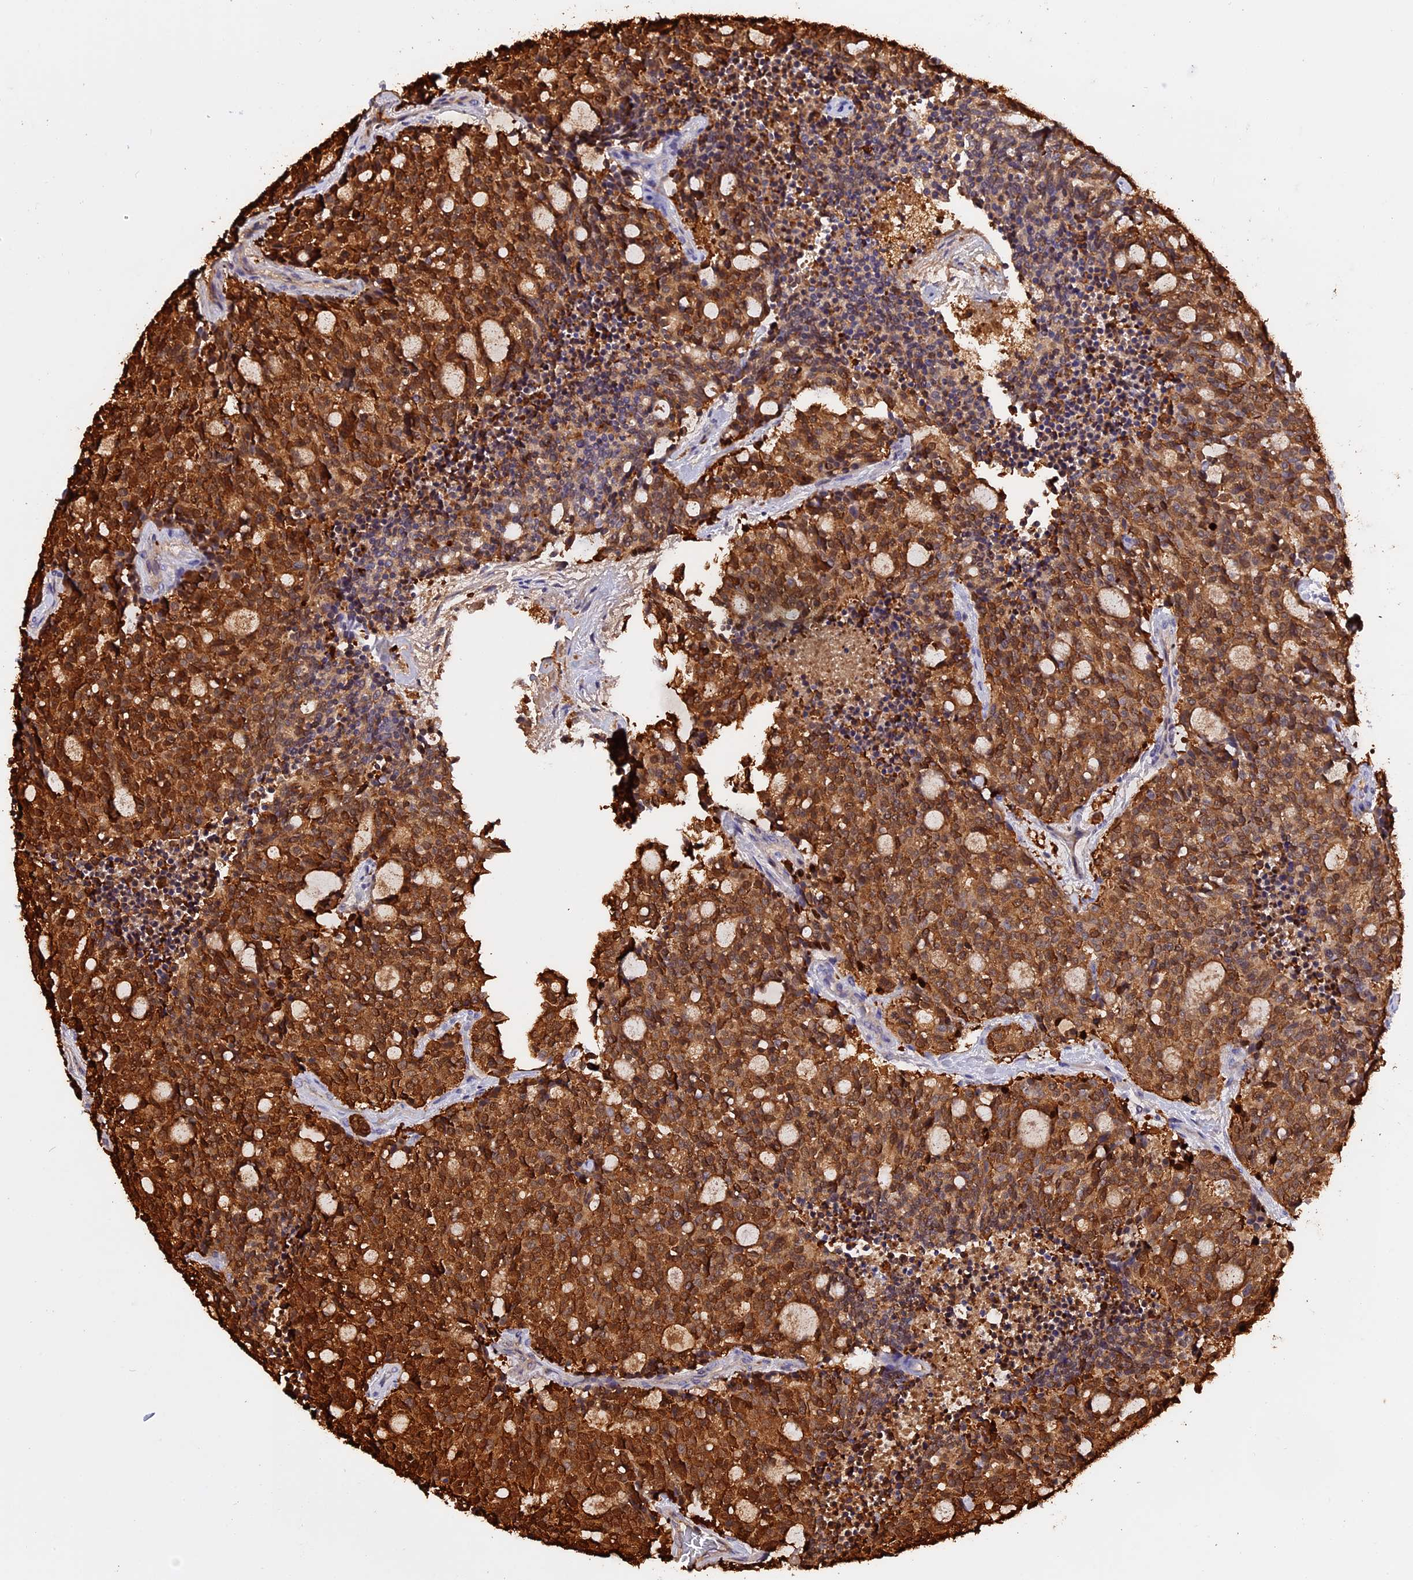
{"staining": {"intensity": "strong", "quantity": ">75%", "location": "cytoplasmic/membranous,nuclear"}, "tissue": "carcinoid", "cell_type": "Tumor cells", "image_type": "cancer", "snomed": [{"axis": "morphology", "description": "Carcinoid, malignant, NOS"}, {"axis": "topography", "description": "Pancreas"}], "caption": "Human carcinoid stained for a protein (brown) demonstrates strong cytoplasmic/membranous and nuclear positive positivity in about >75% of tumor cells.", "gene": "MAP3K7CL", "patient": {"sex": "female", "age": 54}}